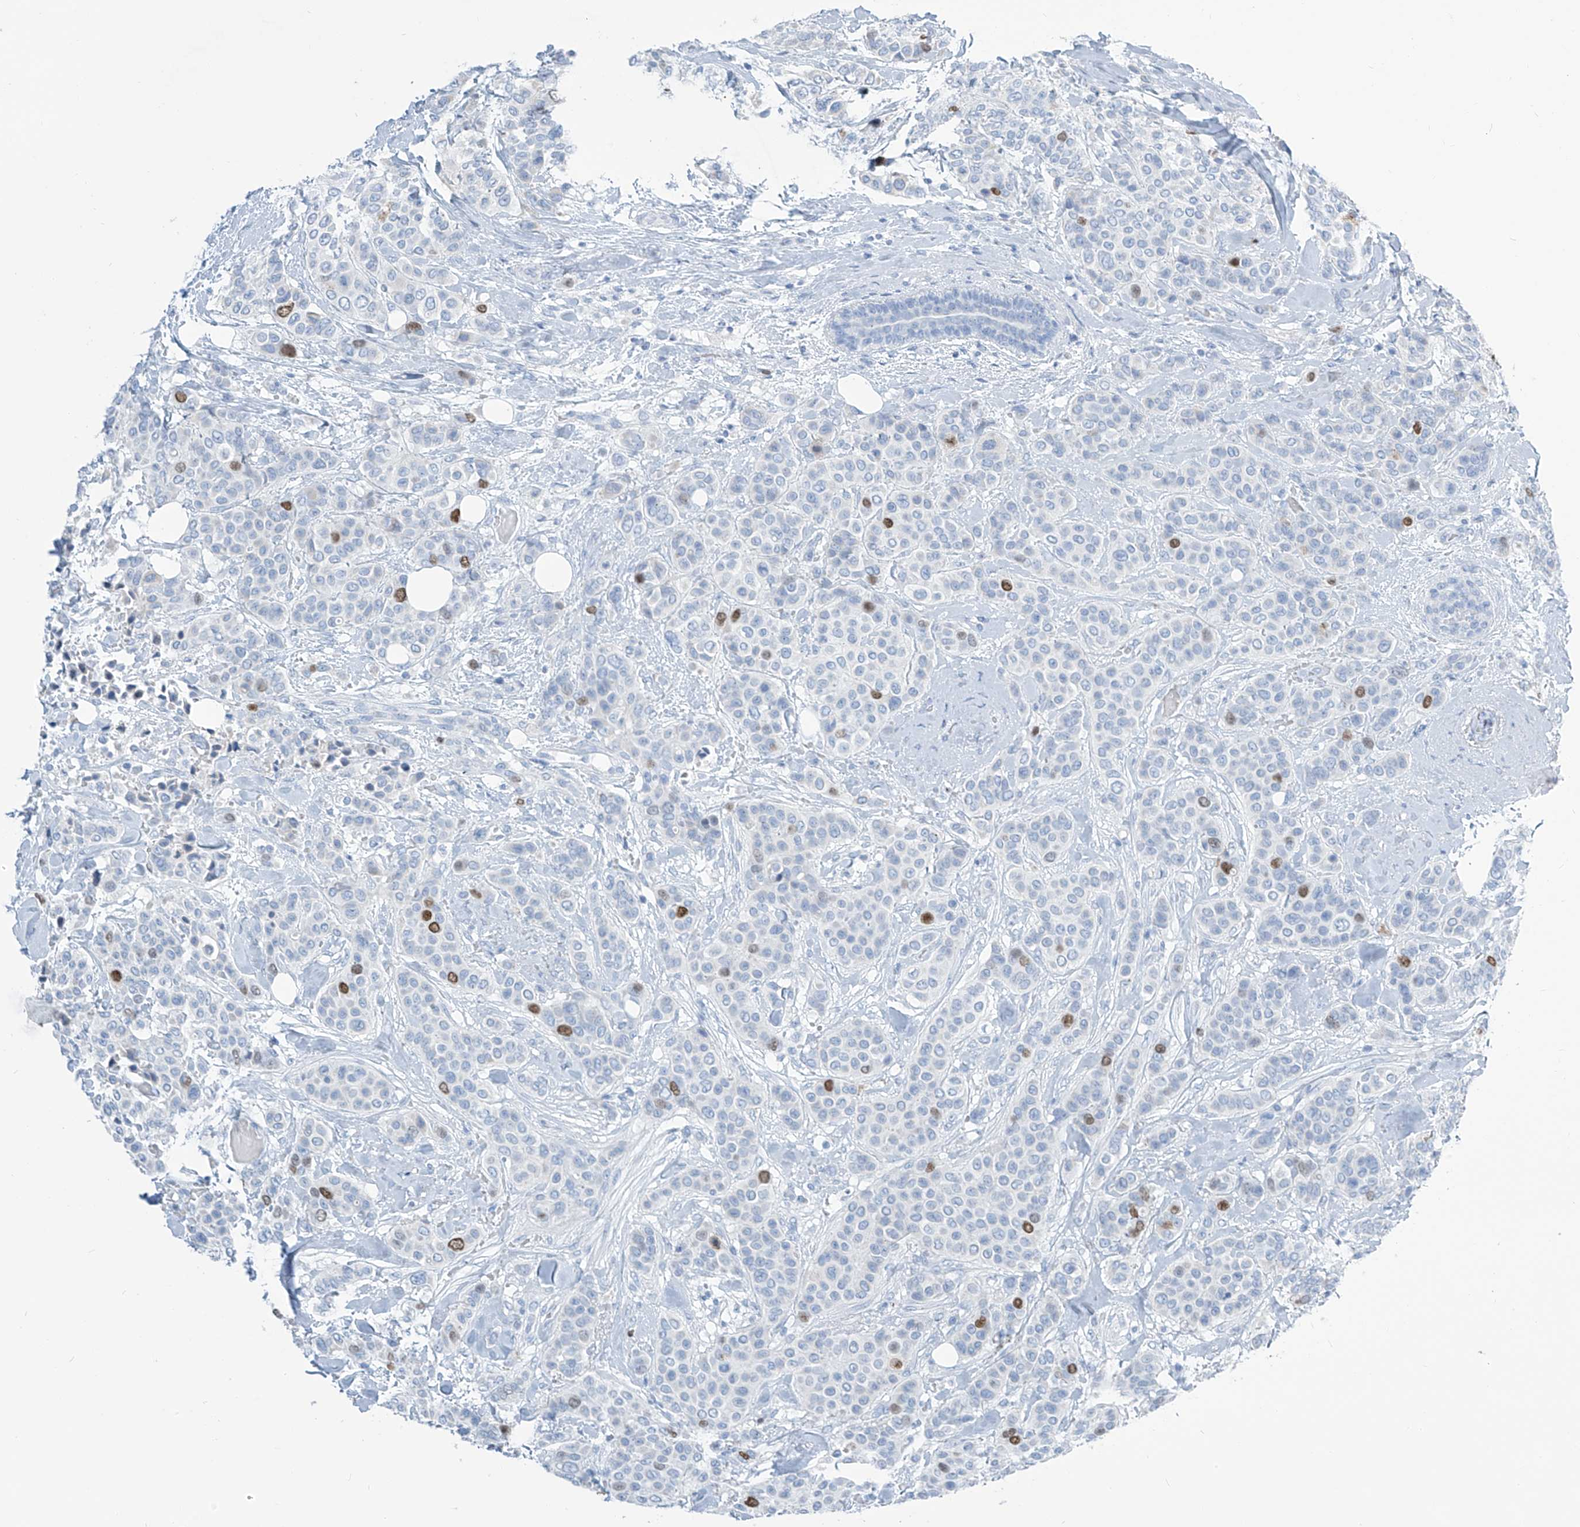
{"staining": {"intensity": "moderate", "quantity": "<25%", "location": "nuclear"}, "tissue": "breast cancer", "cell_type": "Tumor cells", "image_type": "cancer", "snomed": [{"axis": "morphology", "description": "Lobular carcinoma"}, {"axis": "topography", "description": "Breast"}], "caption": "About <25% of tumor cells in lobular carcinoma (breast) display moderate nuclear protein positivity as visualized by brown immunohistochemical staining.", "gene": "SGO2", "patient": {"sex": "female", "age": 51}}